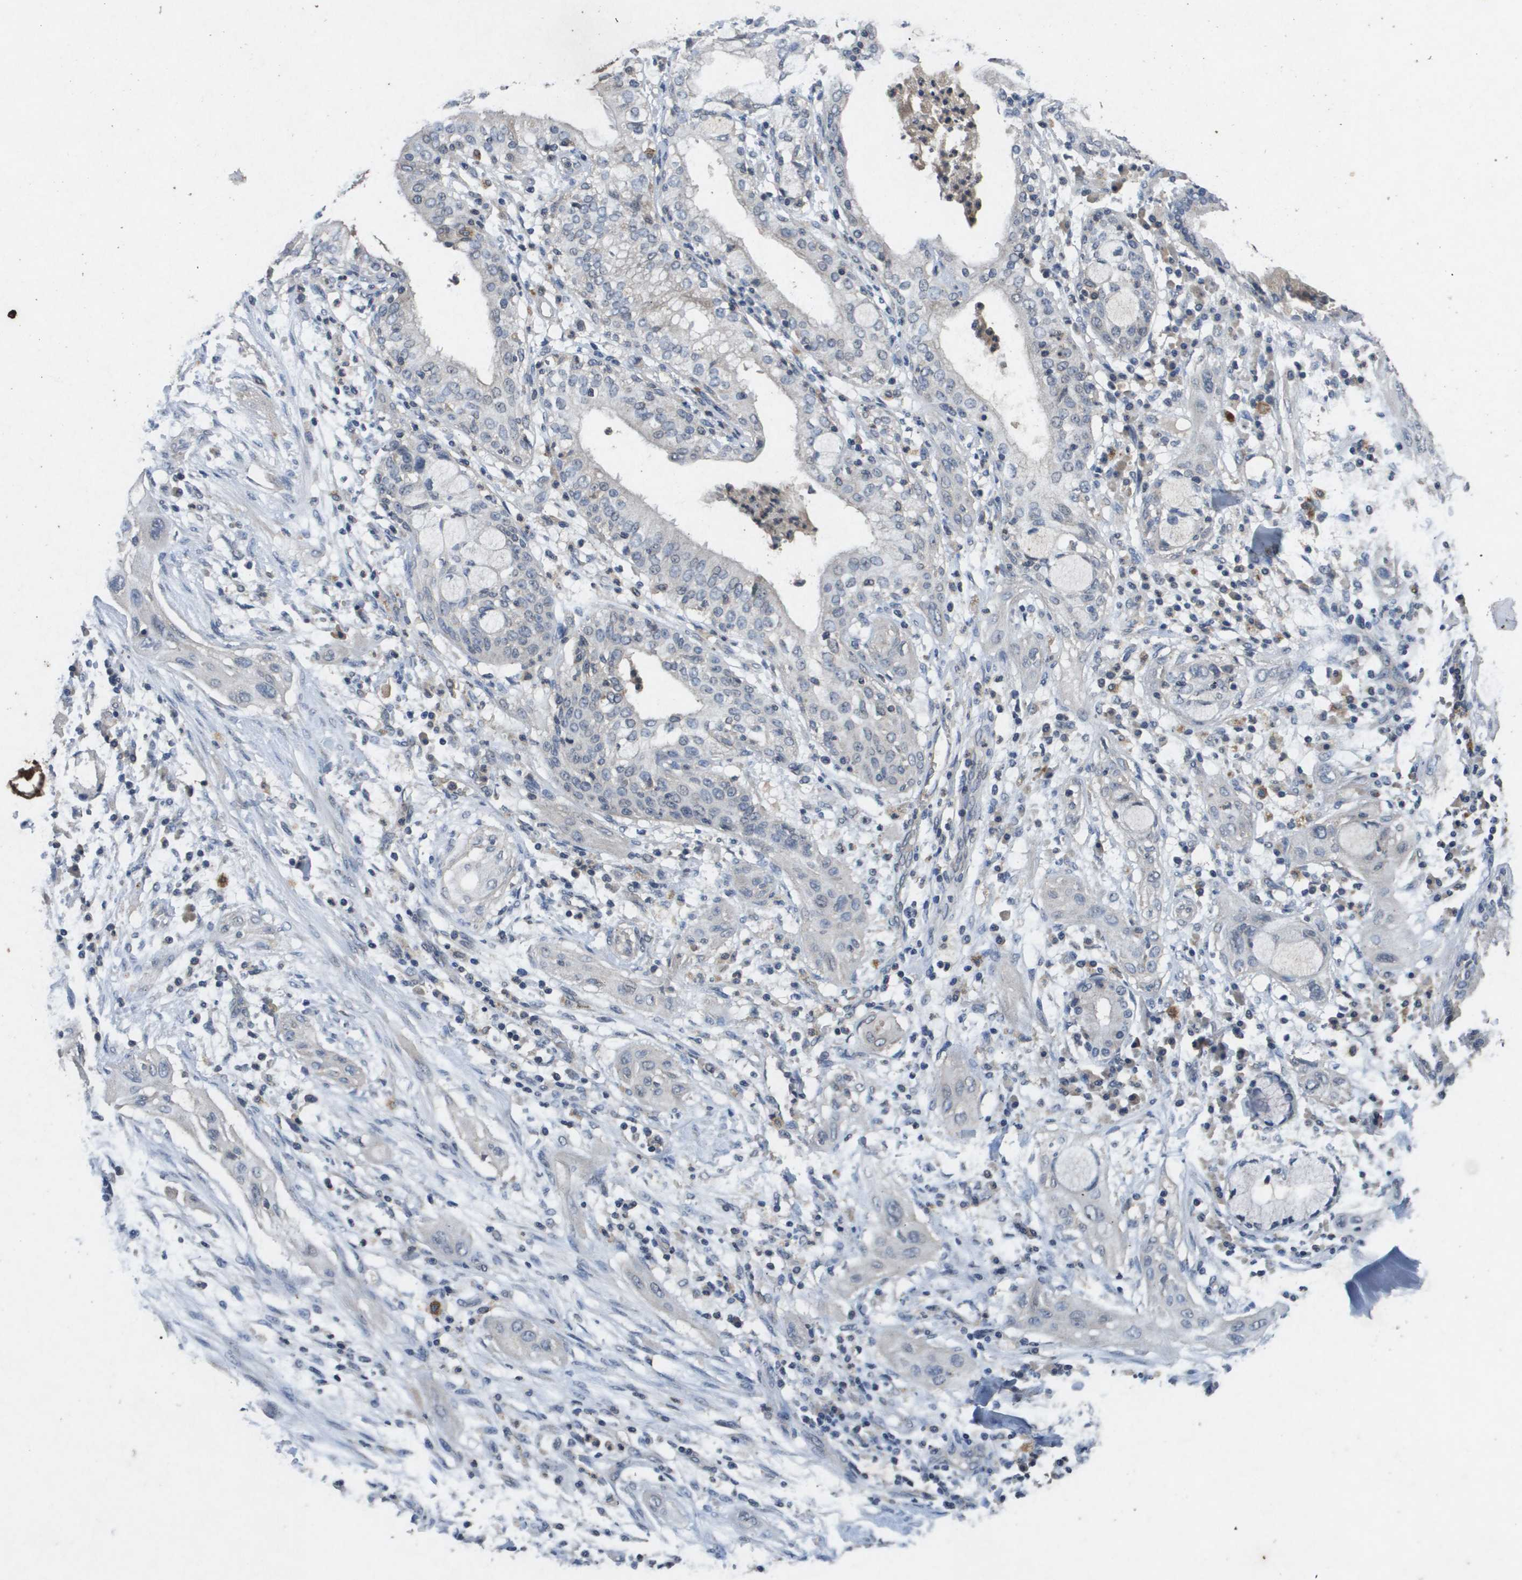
{"staining": {"intensity": "negative", "quantity": "none", "location": "none"}, "tissue": "lung cancer", "cell_type": "Tumor cells", "image_type": "cancer", "snomed": [{"axis": "morphology", "description": "Squamous cell carcinoma, NOS"}, {"axis": "topography", "description": "Lung"}], "caption": "Tumor cells show no significant expression in lung cancer.", "gene": "PROC", "patient": {"sex": "female", "age": 47}}